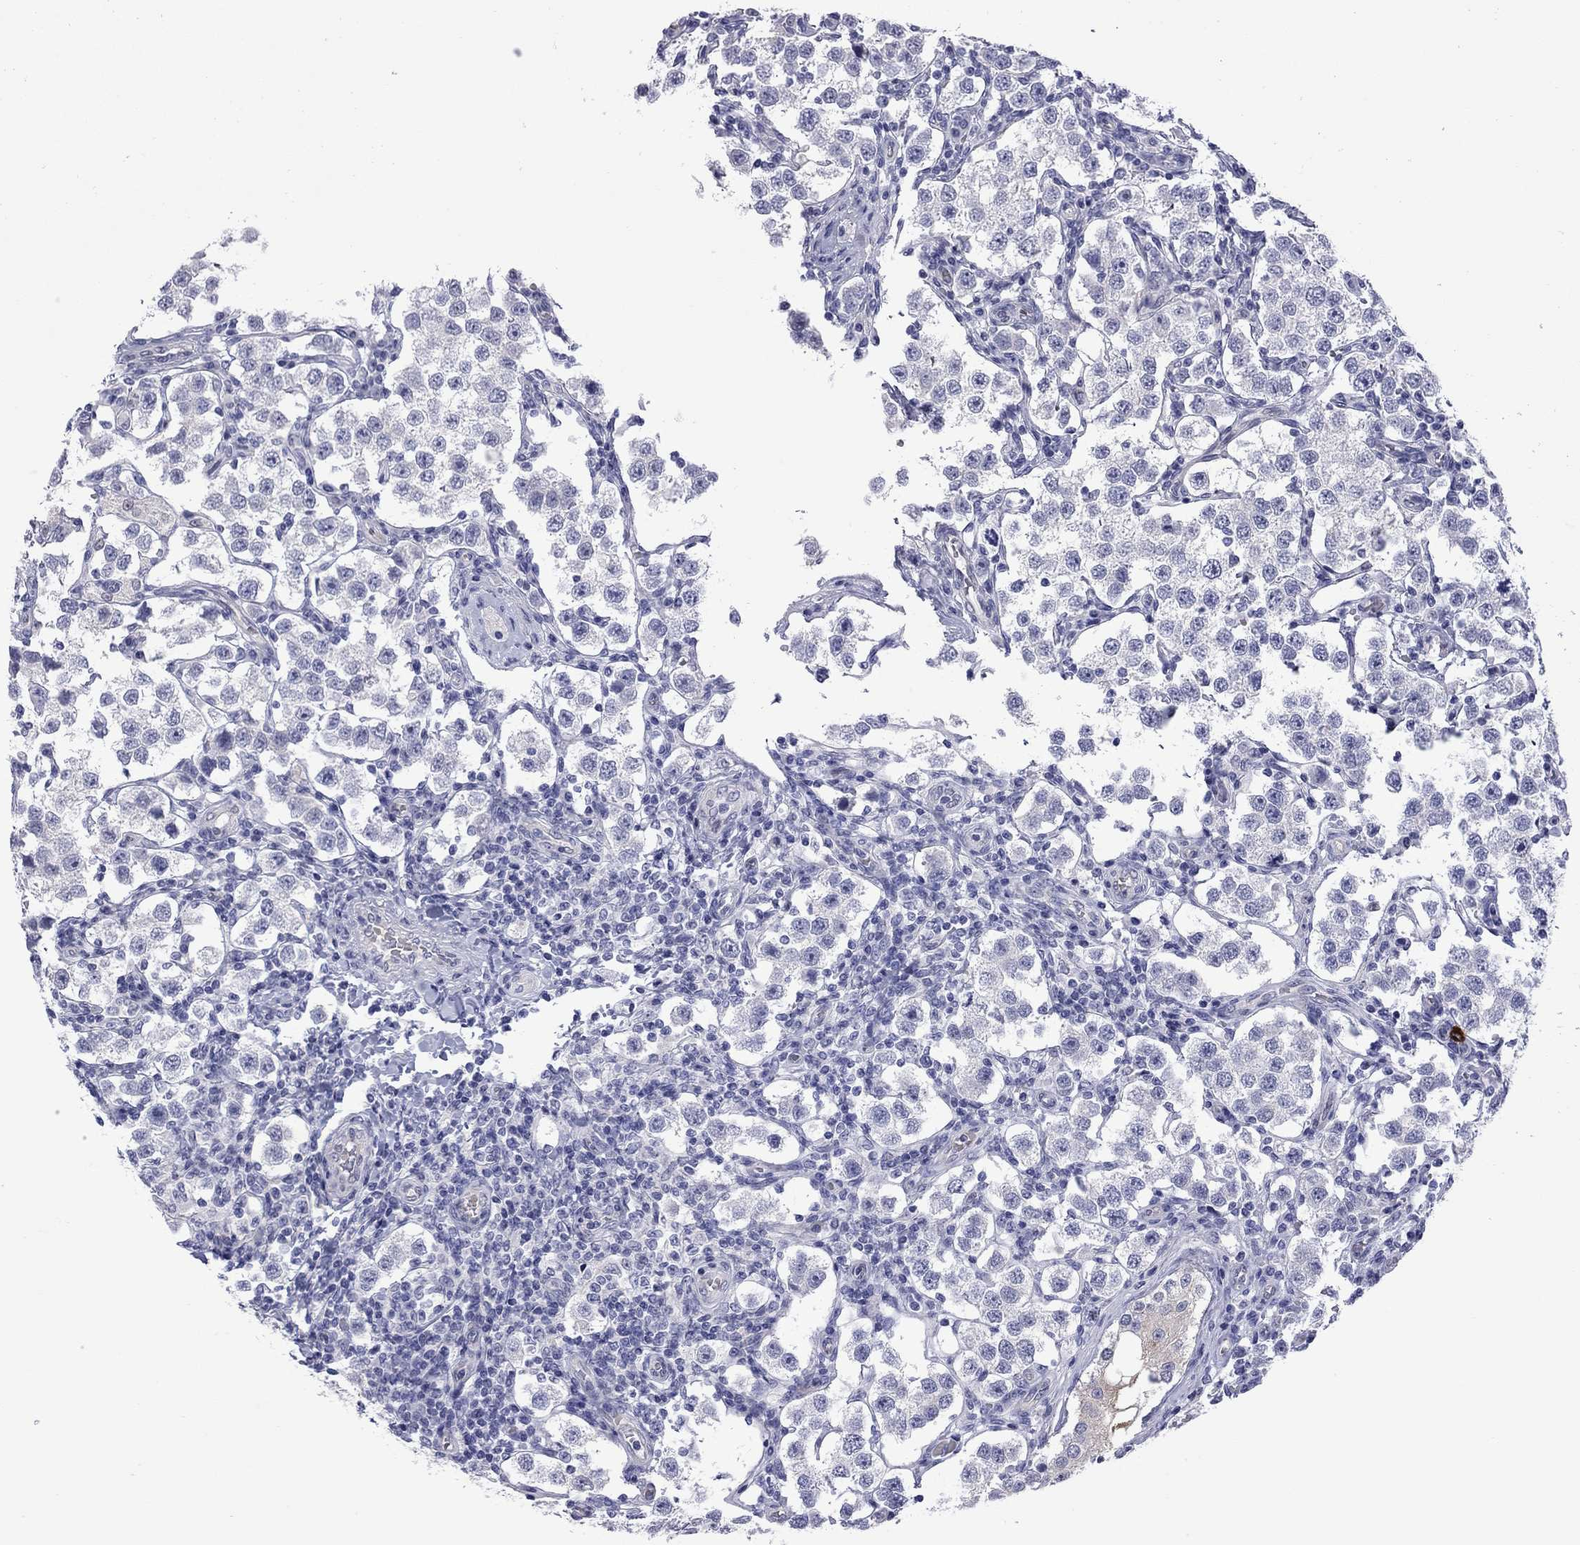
{"staining": {"intensity": "negative", "quantity": "none", "location": "none"}, "tissue": "testis cancer", "cell_type": "Tumor cells", "image_type": "cancer", "snomed": [{"axis": "morphology", "description": "Seminoma, NOS"}, {"axis": "topography", "description": "Testis"}], "caption": "IHC of human testis seminoma reveals no staining in tumor cells.", "gene": "CTNNBIP1", "patient": {"sex": "male", "age": 37}}